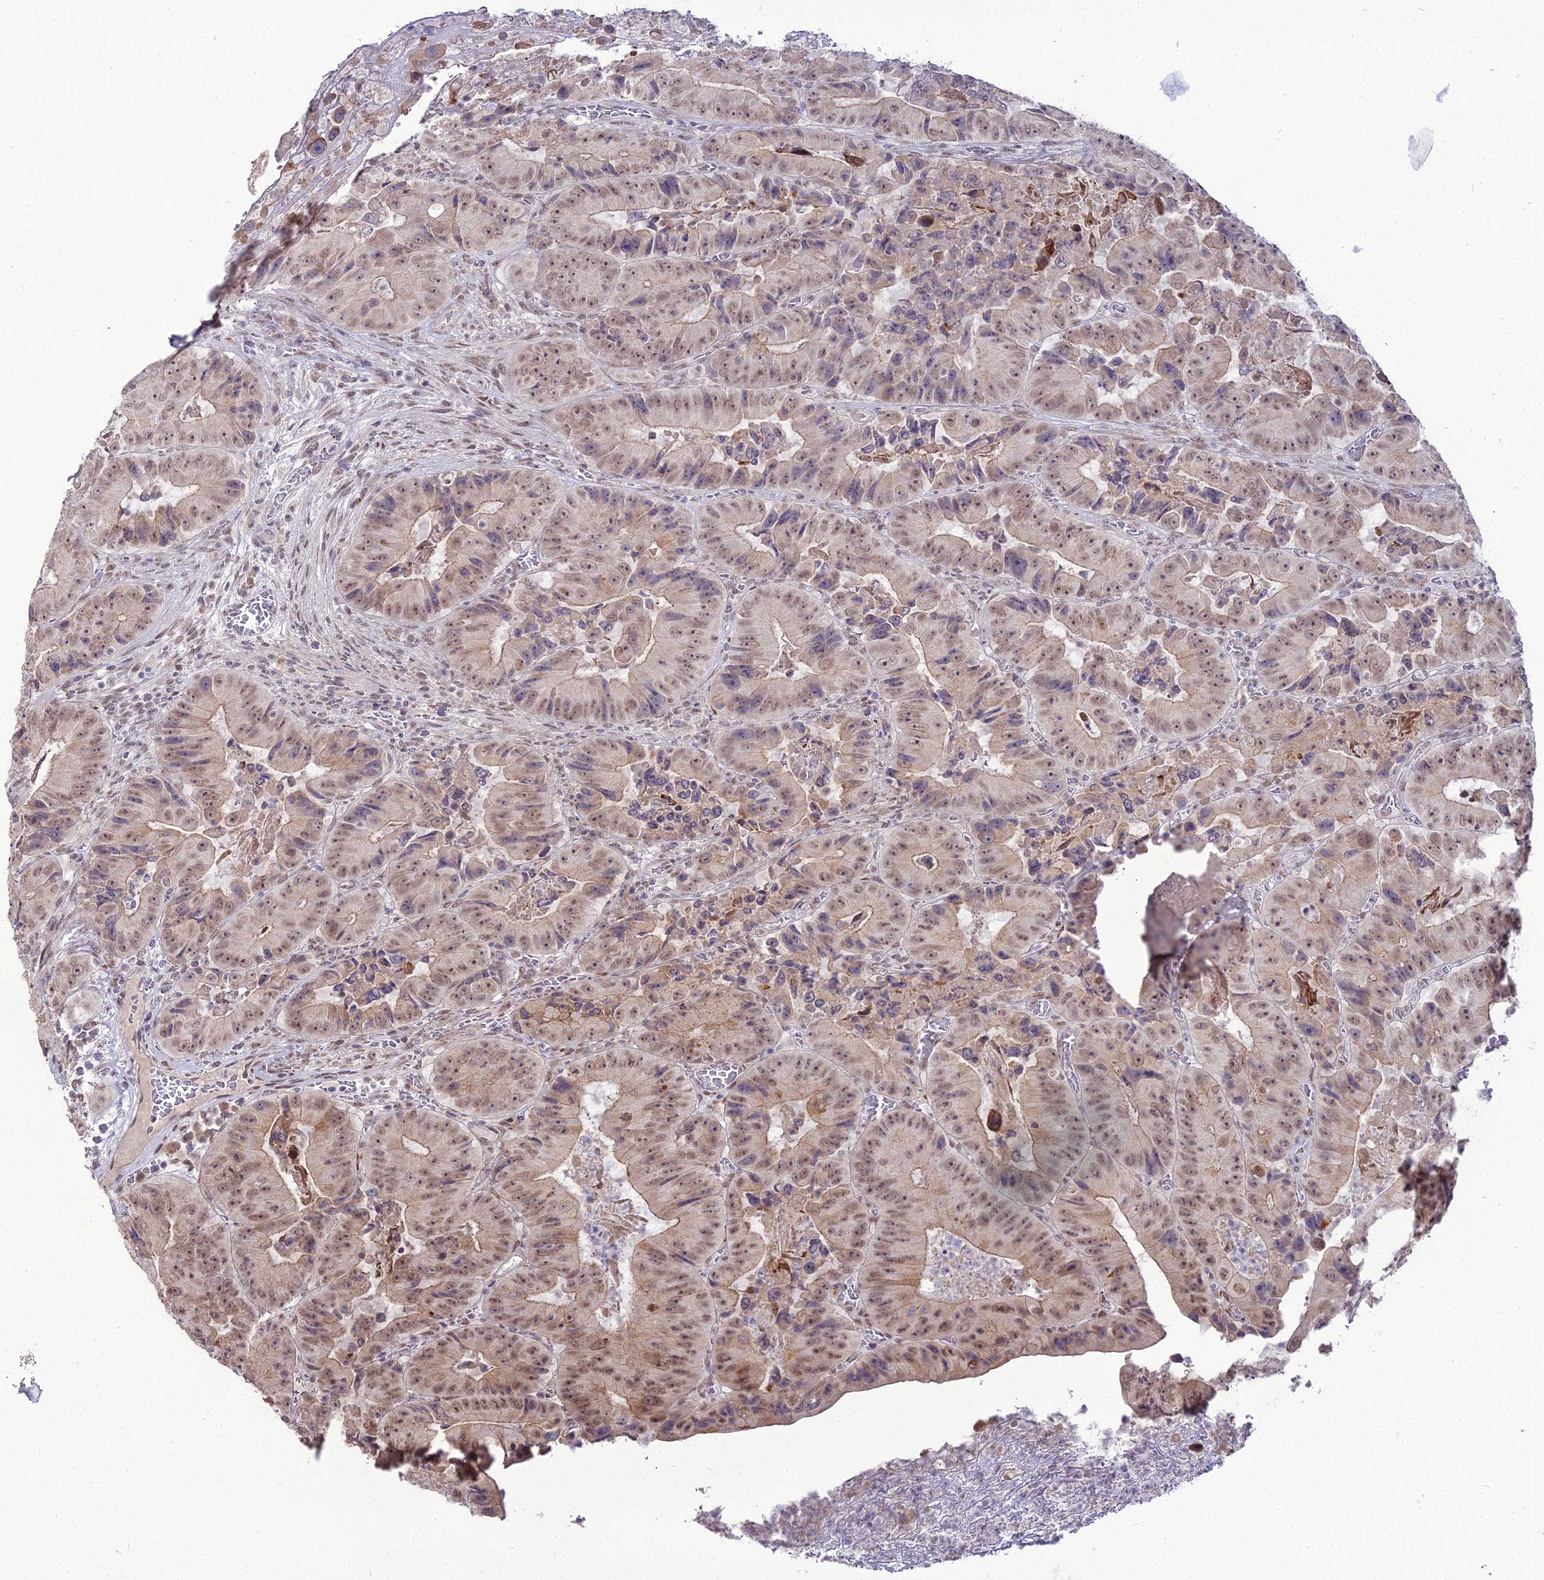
{"staining": {"intensity": "moderate", "quantity": ">75%", "location": "nuclear"}, "tissue": "colorectal cancer", "cell_type": "Tumor cells", "image_type": "cancer", "snomed": [{"axis": "morphology", "description": "Adenocarcinoma, NOS"}, {"axis": "topography", "description": "Colon"}], "caption": "Immunohistochemistry (DAB (3,3'-diaminobenzidine)) staining of colorectal adenocarcinoma demonstrates moderate nuclear protein positivity in approximately >75% of tumor cells.", "gene": "TROAP", "patient": {"sex": "female", "age": 86}}